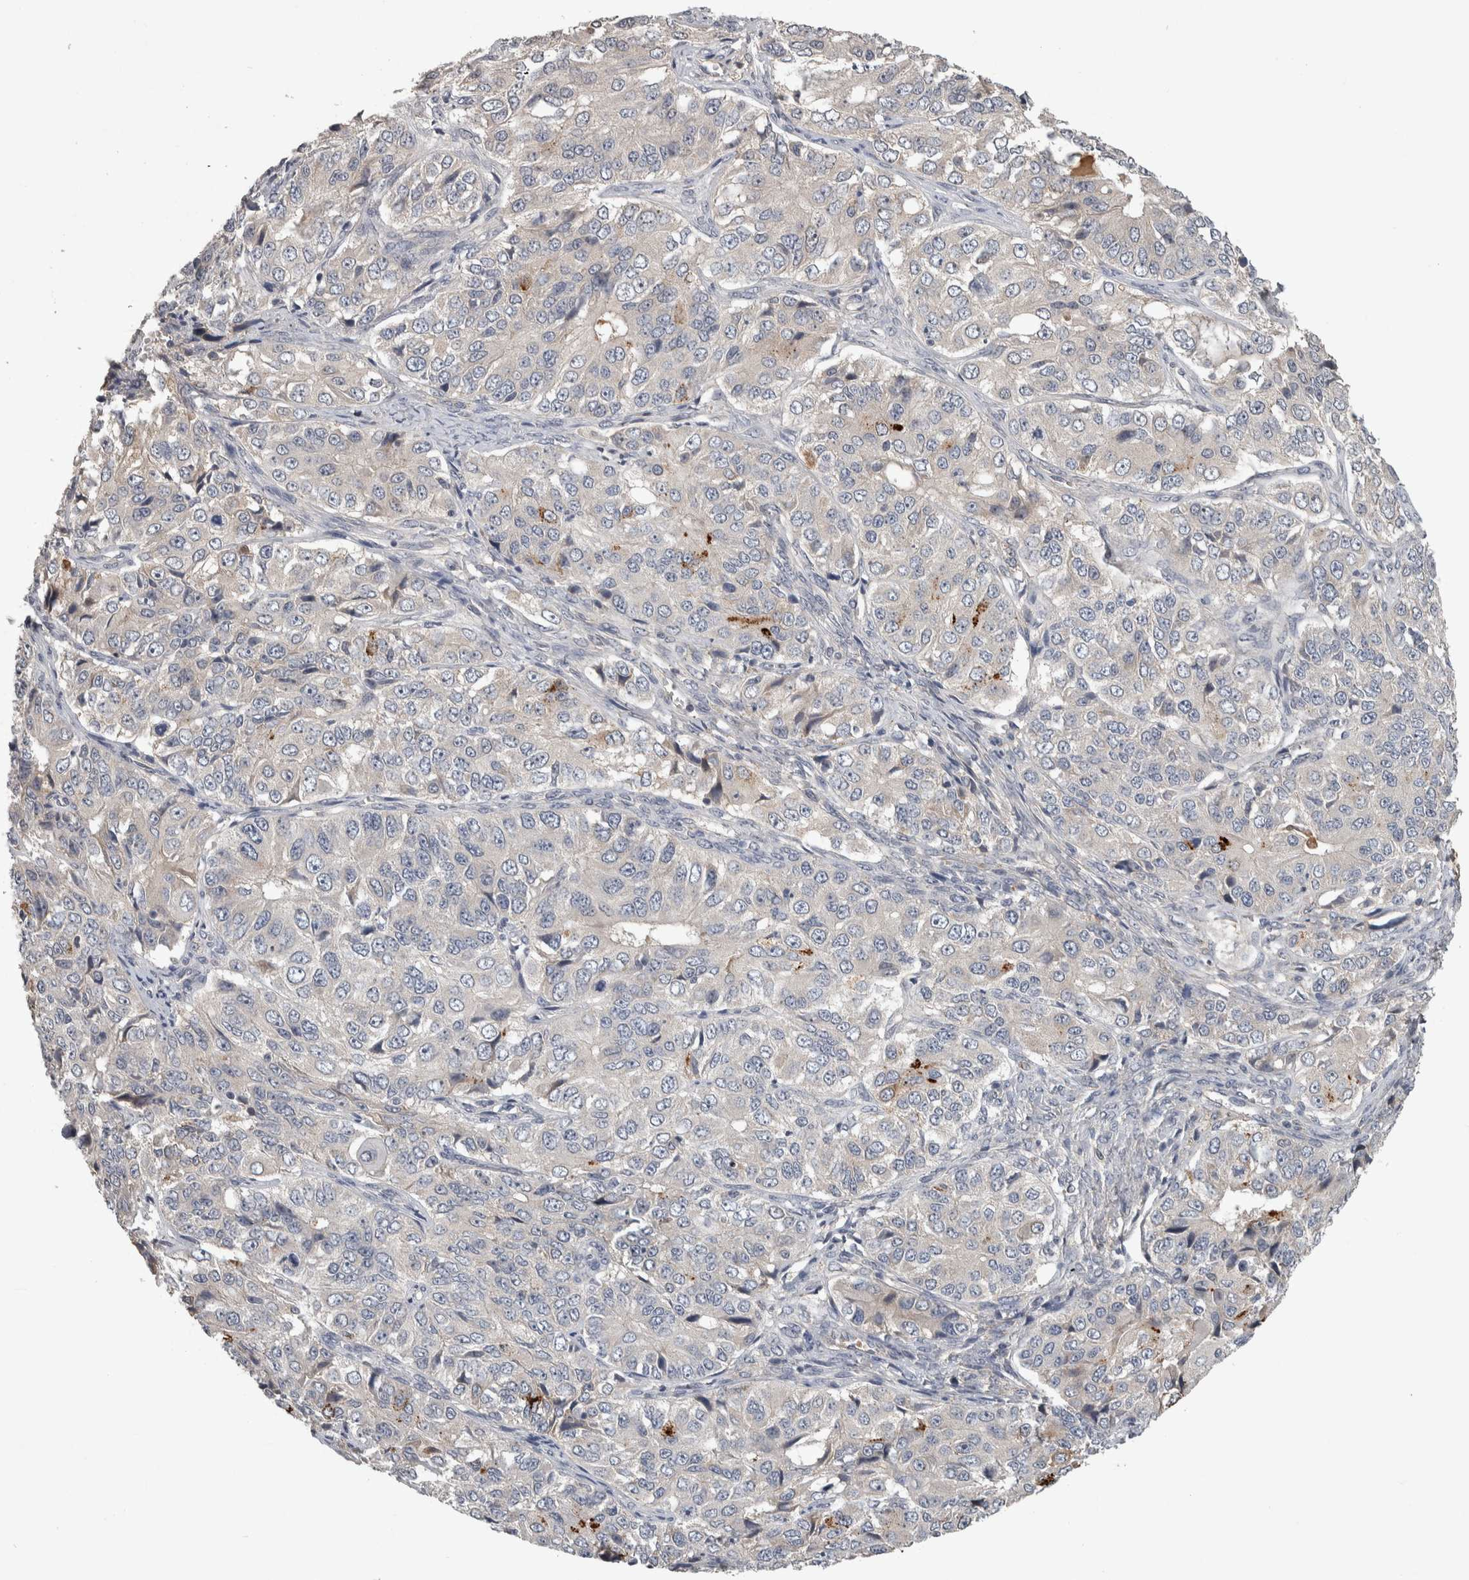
{"staining": {"intensity": "weak", "quantity": "<25%", "location": "cytoplasmic/membranous"}, "tissue": "ovarian cancer", "cell_type": "Tumor cells", "image_type": "cancer", "snomed": [{"axis": "morphology", "description": "Carcinoma, endometroid"}, {"axis": "topography", "description": "Ovary"}], "caption": "Tumor cells show no significant protein staining in ovarian cancer.", "gene": "CHRM3", "patient": {"sex": "female", "age": 51}}